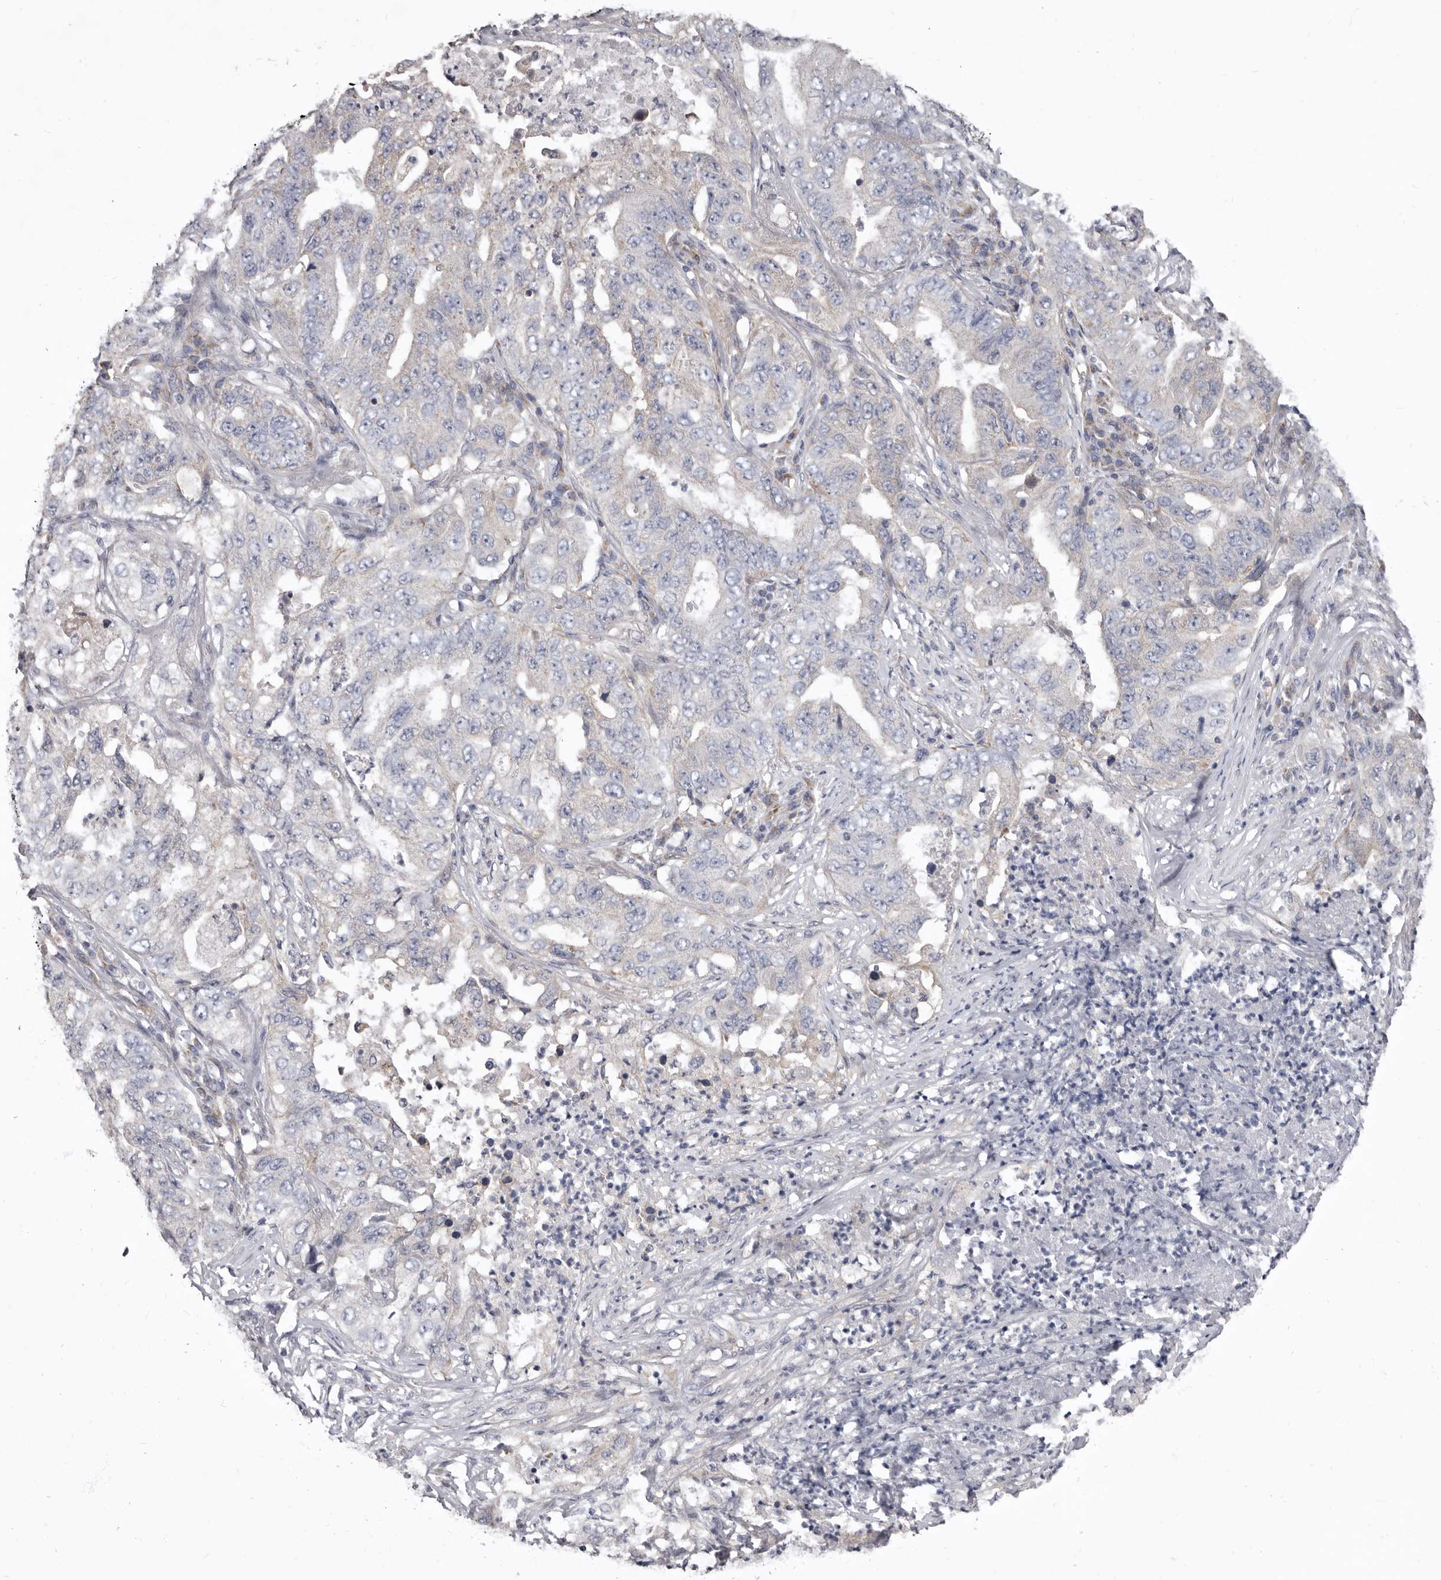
{"staining": {"intensity": "weak", "quantity": "<25%", "location": "cytoplasmic/membranous"}, "tissue": "lung cancer", "cell_type": "Tumor cells", "image_type": "cancer", "snomed": [{"axis": "morphology", "description": "Adenocarcinoma, NOS"}, {"axis": "topography", "description": "Lung"}], "caption": "Tumor cells are negative for protein expression in human adenocarcinoma (lung).", "gene": "FMO2", "patient": {"sex": "female", "age": 51}}